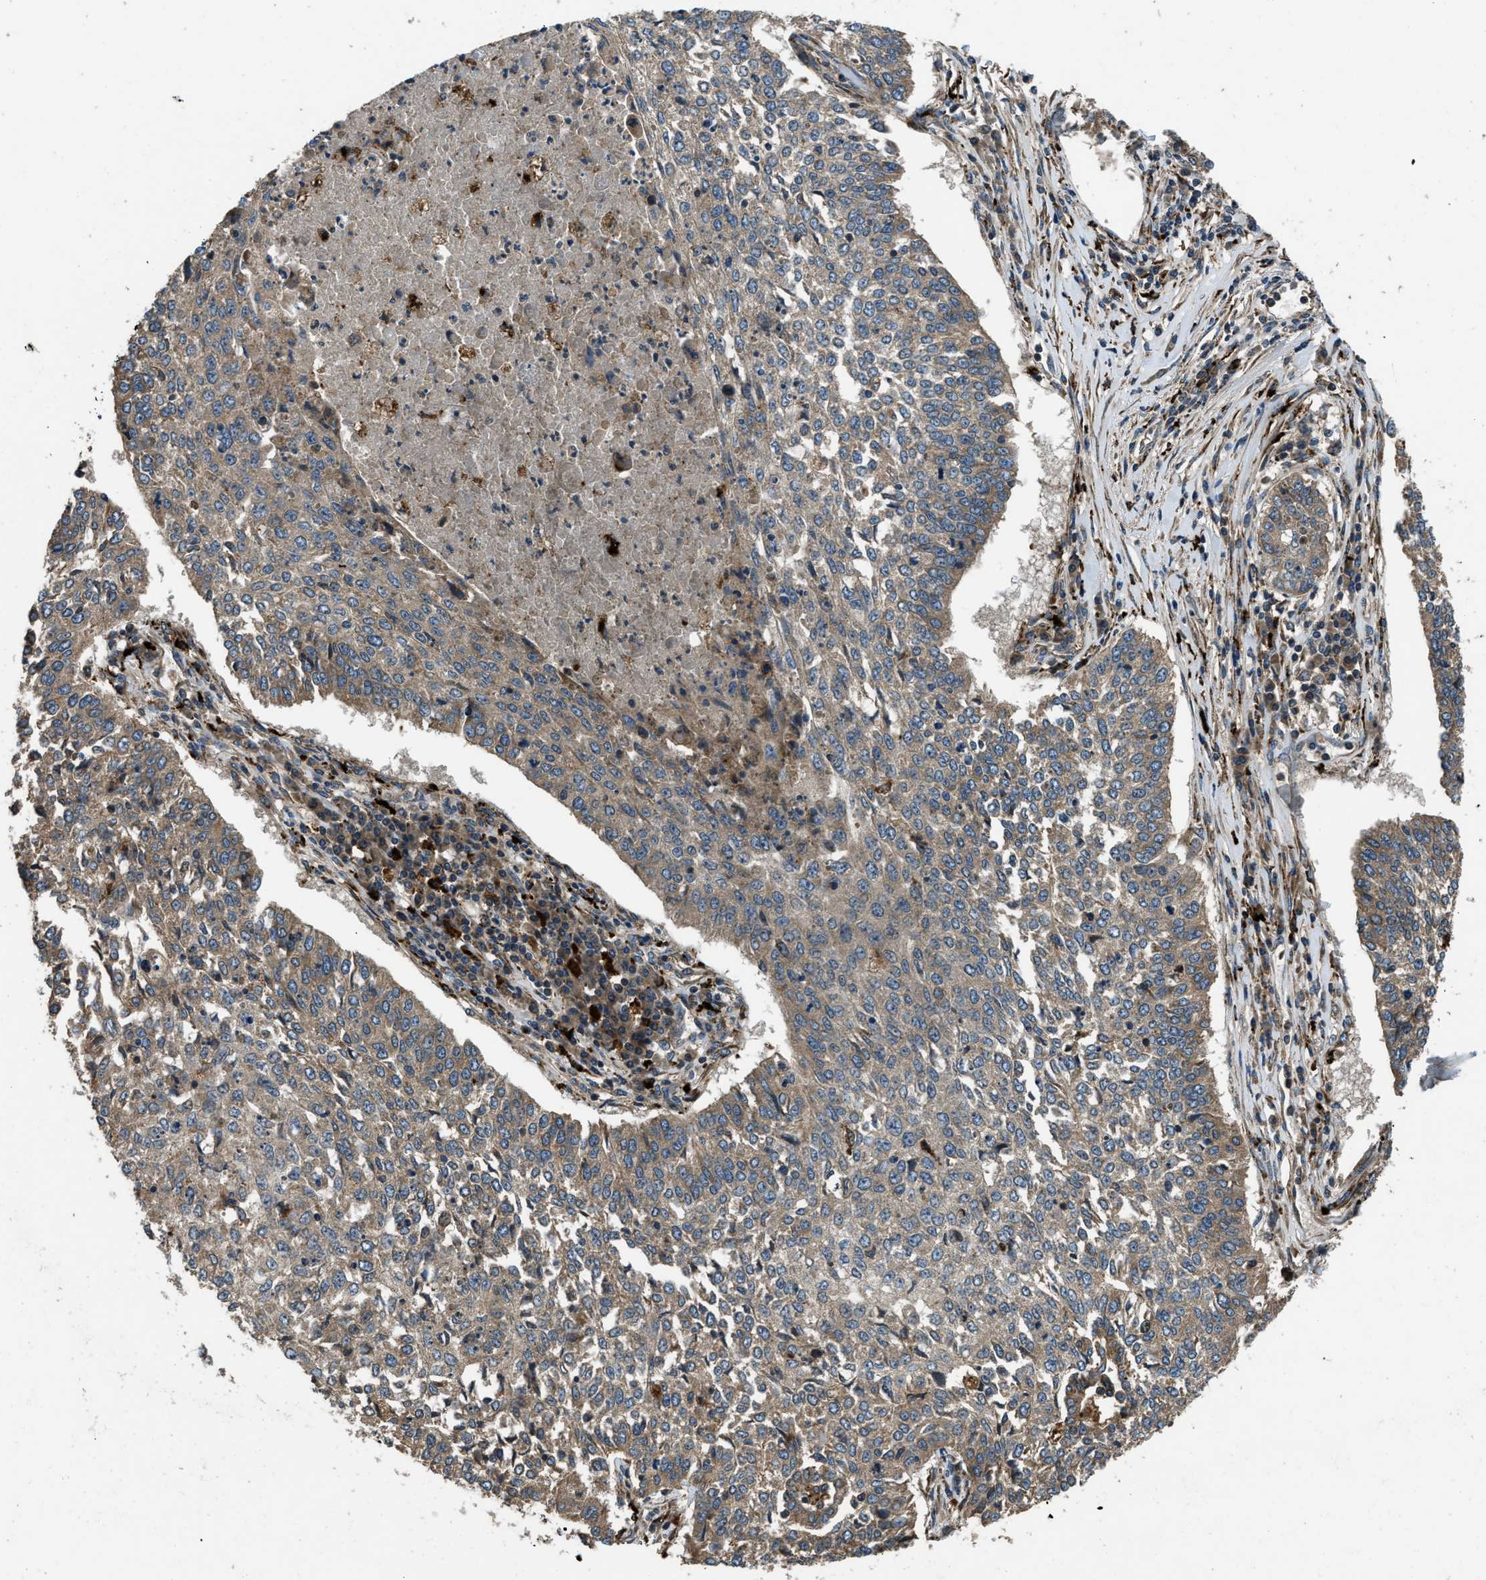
{"staining": {"intensity": "weak", "quantity": "25%-75%", "location": "cytoplasmic/membranous"}, "tissue": "lung cancer", "cell_type": "Tumor cells", "image_type": "cancer", "snomed": [{"axis": "morphology", "description": "Normal tissue, NOS"}, {"axis": "morphology", "description": "Squamous cell carcinoma, NOS"}, {"axis": "topography", "description": "Cartilage tissue"}, {"axis": "topography", "description": "Bronchus"}, {"axis": "topography", "description": "Lung"}], "caption": "Squamous cell carcinoma (lung) stained for a protein (brown) displays weak cytoplasmic/membranous positive positivity in about 25%-75% of tumor cells.", "gene": "GGH", "patient": {"sex": "female", "age": 49}}